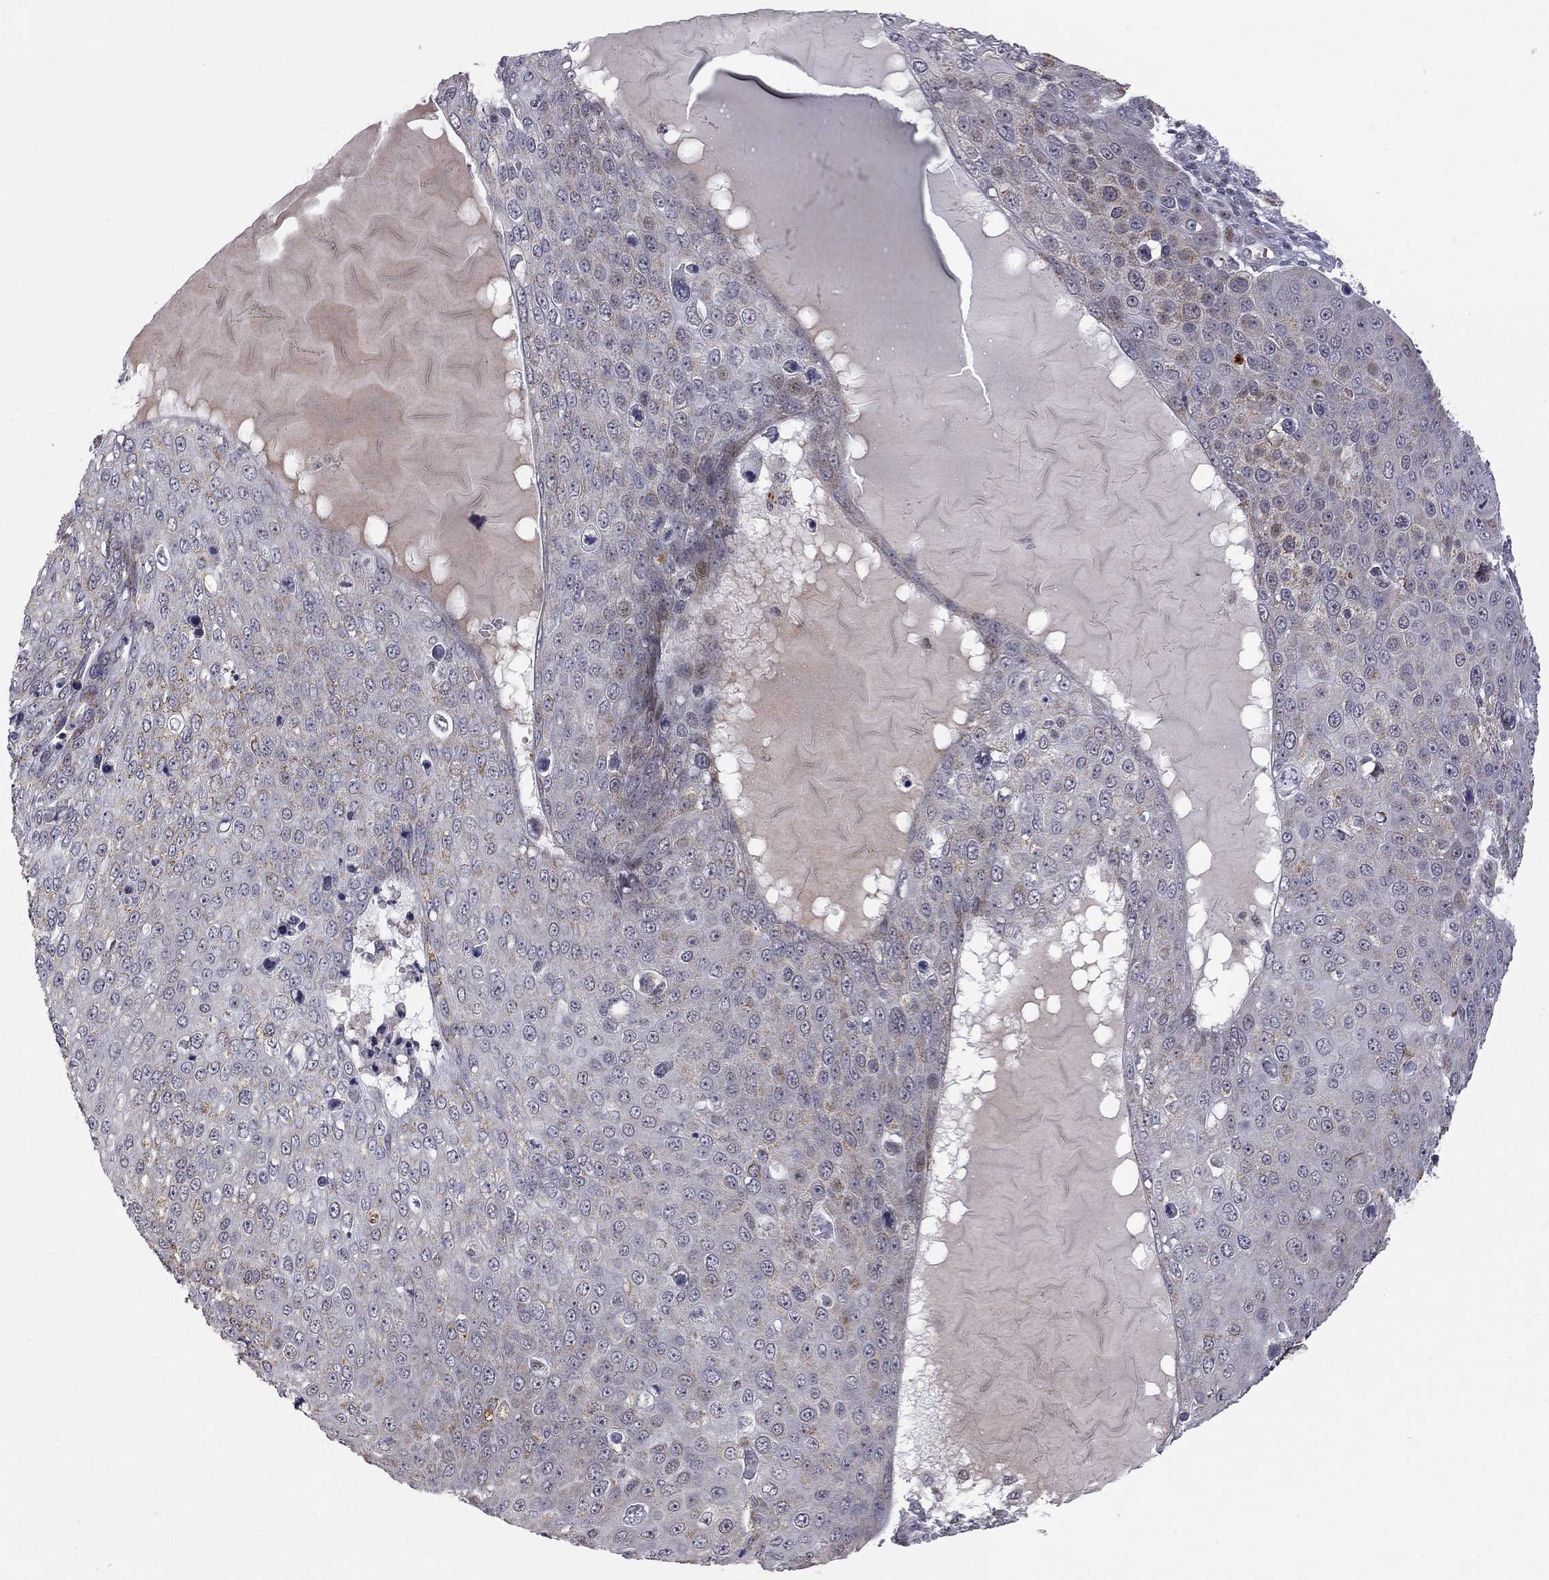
{"staining": {"intensity": "weak", "quantity": "<25%", "location": "cytoplasmic/membranous"}, "tissue": "skin cancer", "cell_type": "Tumor cells", "image_type": "cancer", "snomed": [{"axis": "morphology", "description": "Squamous cell carcinoma, NOS"}, {"axis": "topography", "description": "Skin"}], "caption": "This photomicrograph is of skin squamous cell carcinoma stained with immunohistochemistry (IHC) to label a protein in brown with the nuclei are counter-stained blue. There is no staining in tumor cells.", "gene": "MC3R", "patient": {"sex": "male", "age": 71}}